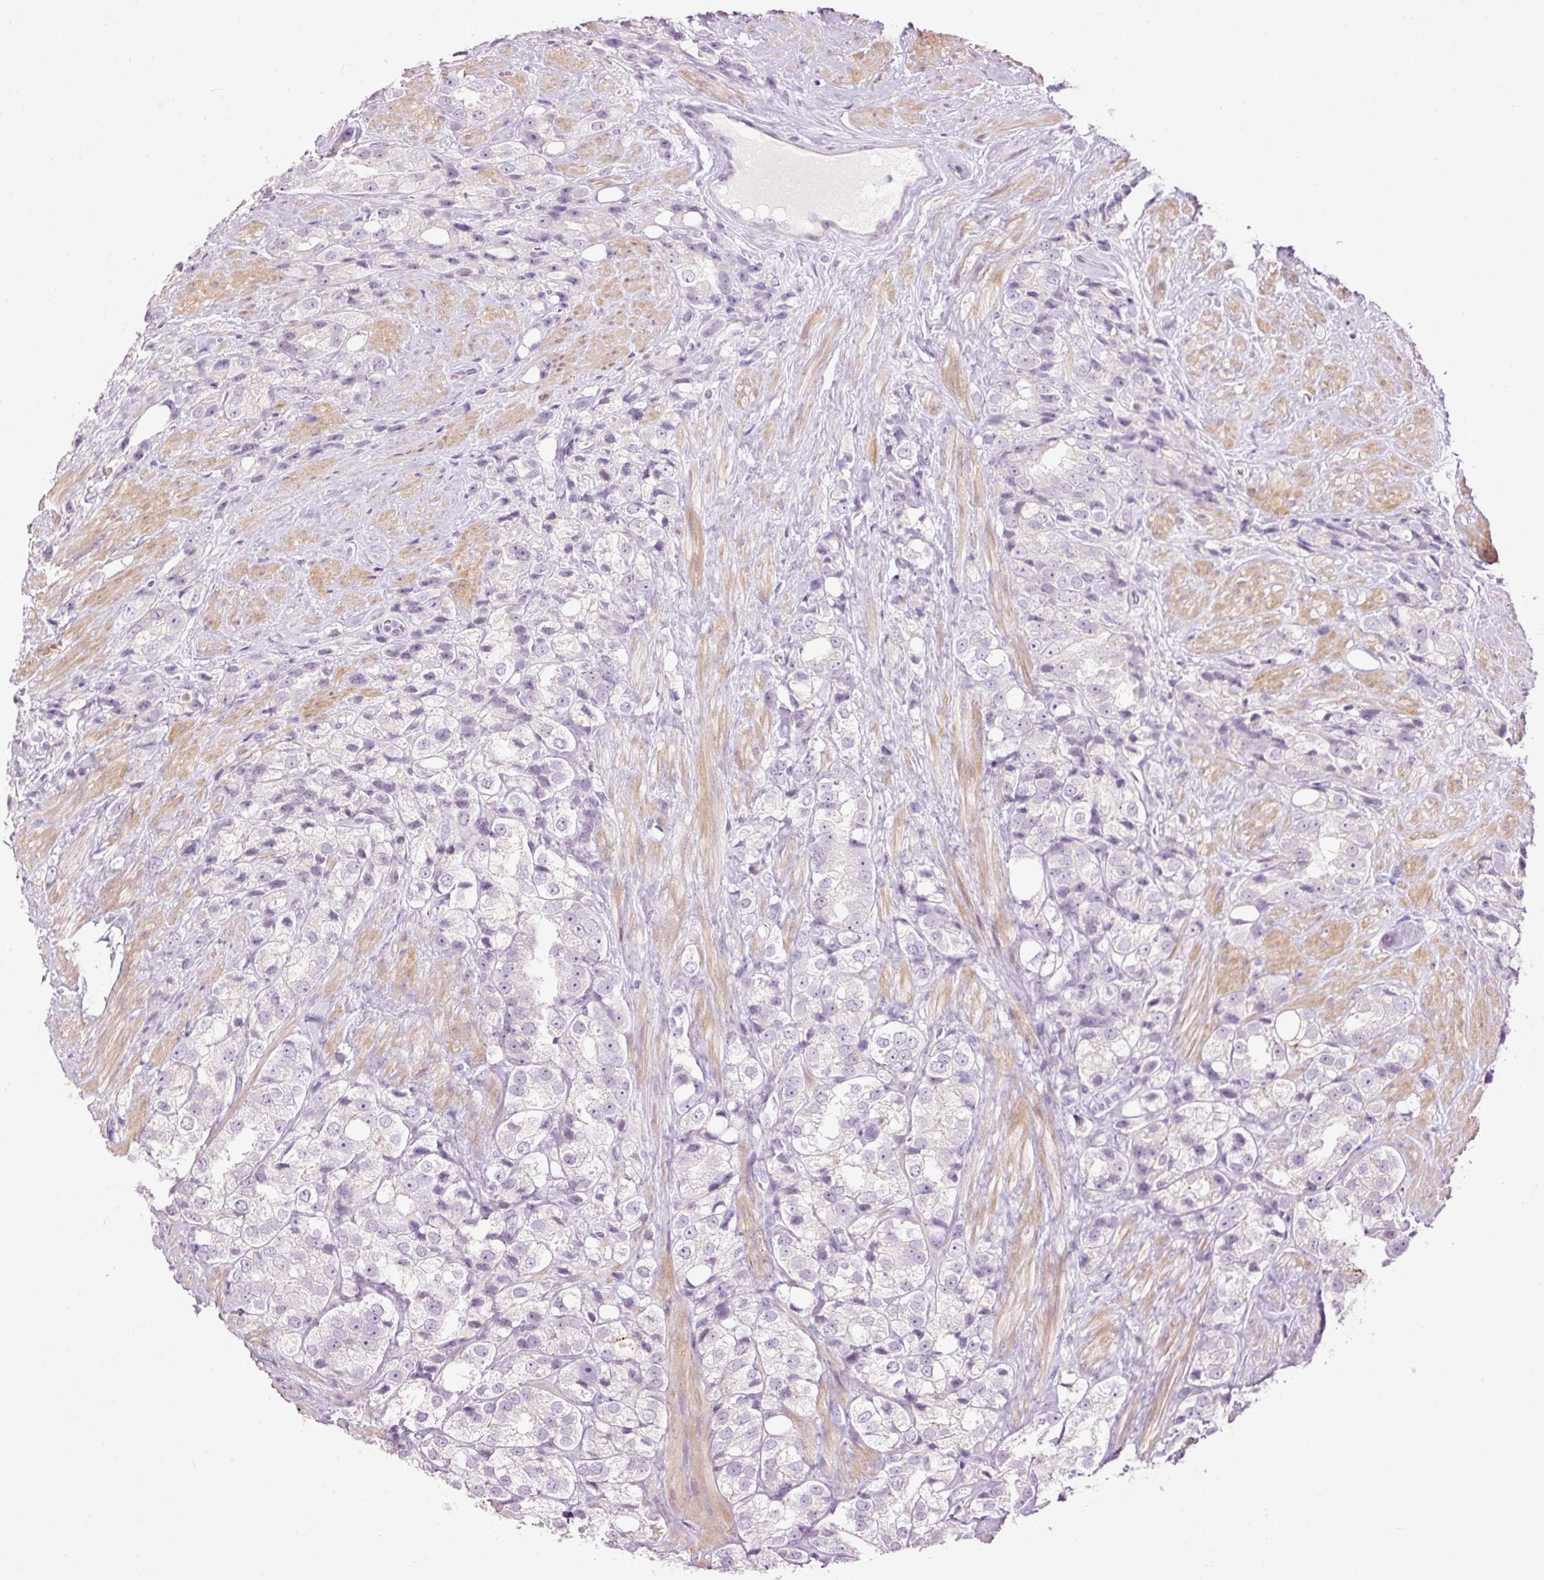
{"staining": {"intensity": "negative", "quantity": "none", "location": "none"}, "tissue": "prostate cancer", "cell_type": "Tumor cells", "image_type": "cancer", "snomed": [{"axis": "morphology", "description": "Adenocarcinoma, NOS"}, {"axis": "topography", "description": "Prostate"}], "caption": "This is a histopathology image of IHC staining of prostate adenocarcinoma, which shows no positivity in tumor cells. (Immunohistochemistry (ihc), brightfield microscopy, high magnification).", "gene": "FCRL4", "patient": {"sex": "male", "age": 79}}